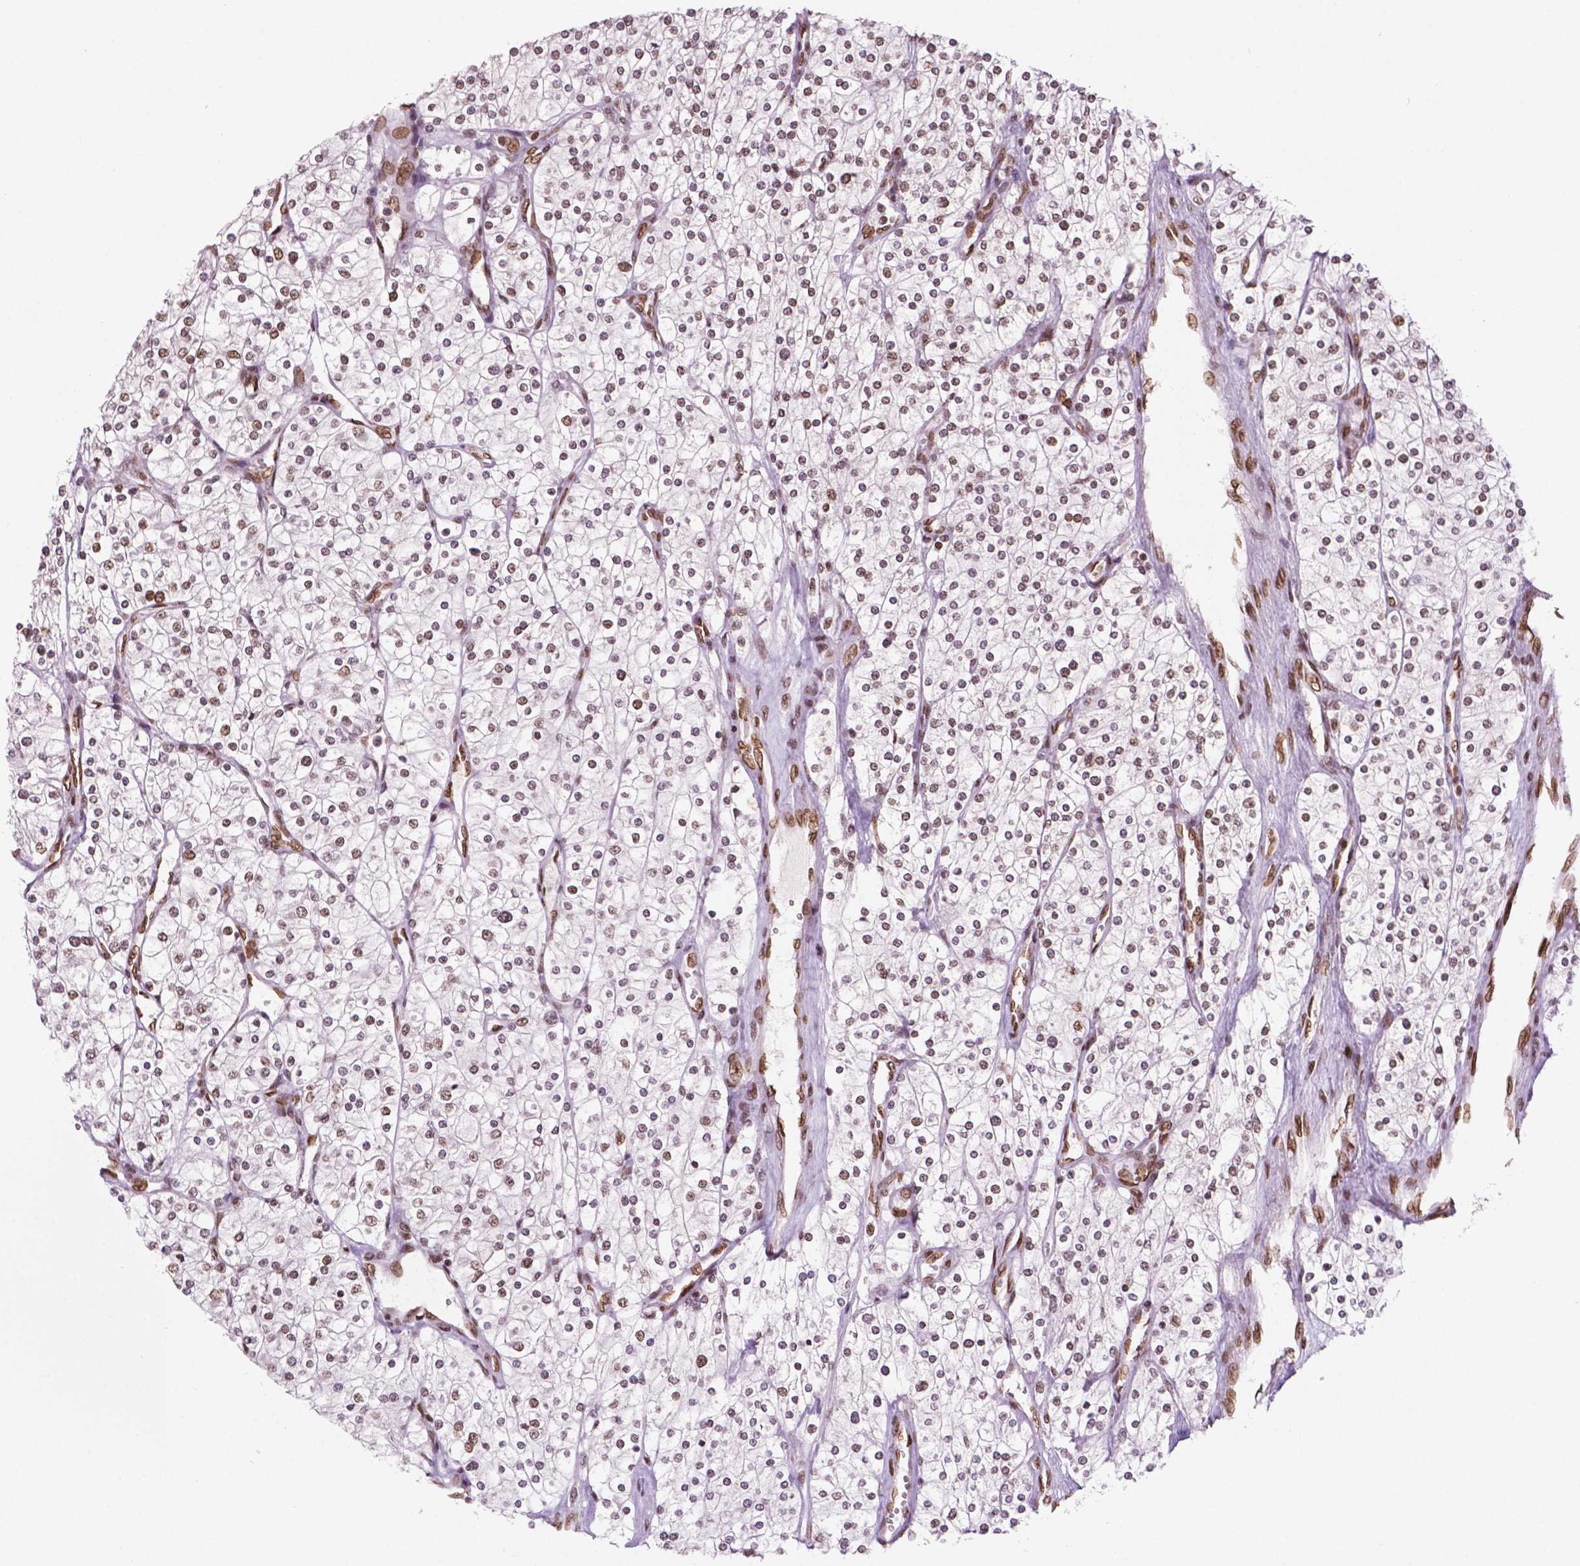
{"staining": {"intensity": "weak", "quantity": "<25%", "location": "nuclear"}, "tissue": "renal cancer", "cell_type": "Tumor cells", "image_type": "cancer", "snomed": [{"axis": "morphology", "description": "Adenocarcinoma, NOS"}, {"axis": "topography", "description": "Kidney"}], "caption": "The immunohistochemistry micrograph has no significant staining in tumor cells of renal cancer (adenocarcinoma) tissue.", "gene": "MLH1", "patient": {"sex": "male", "age": 80}}